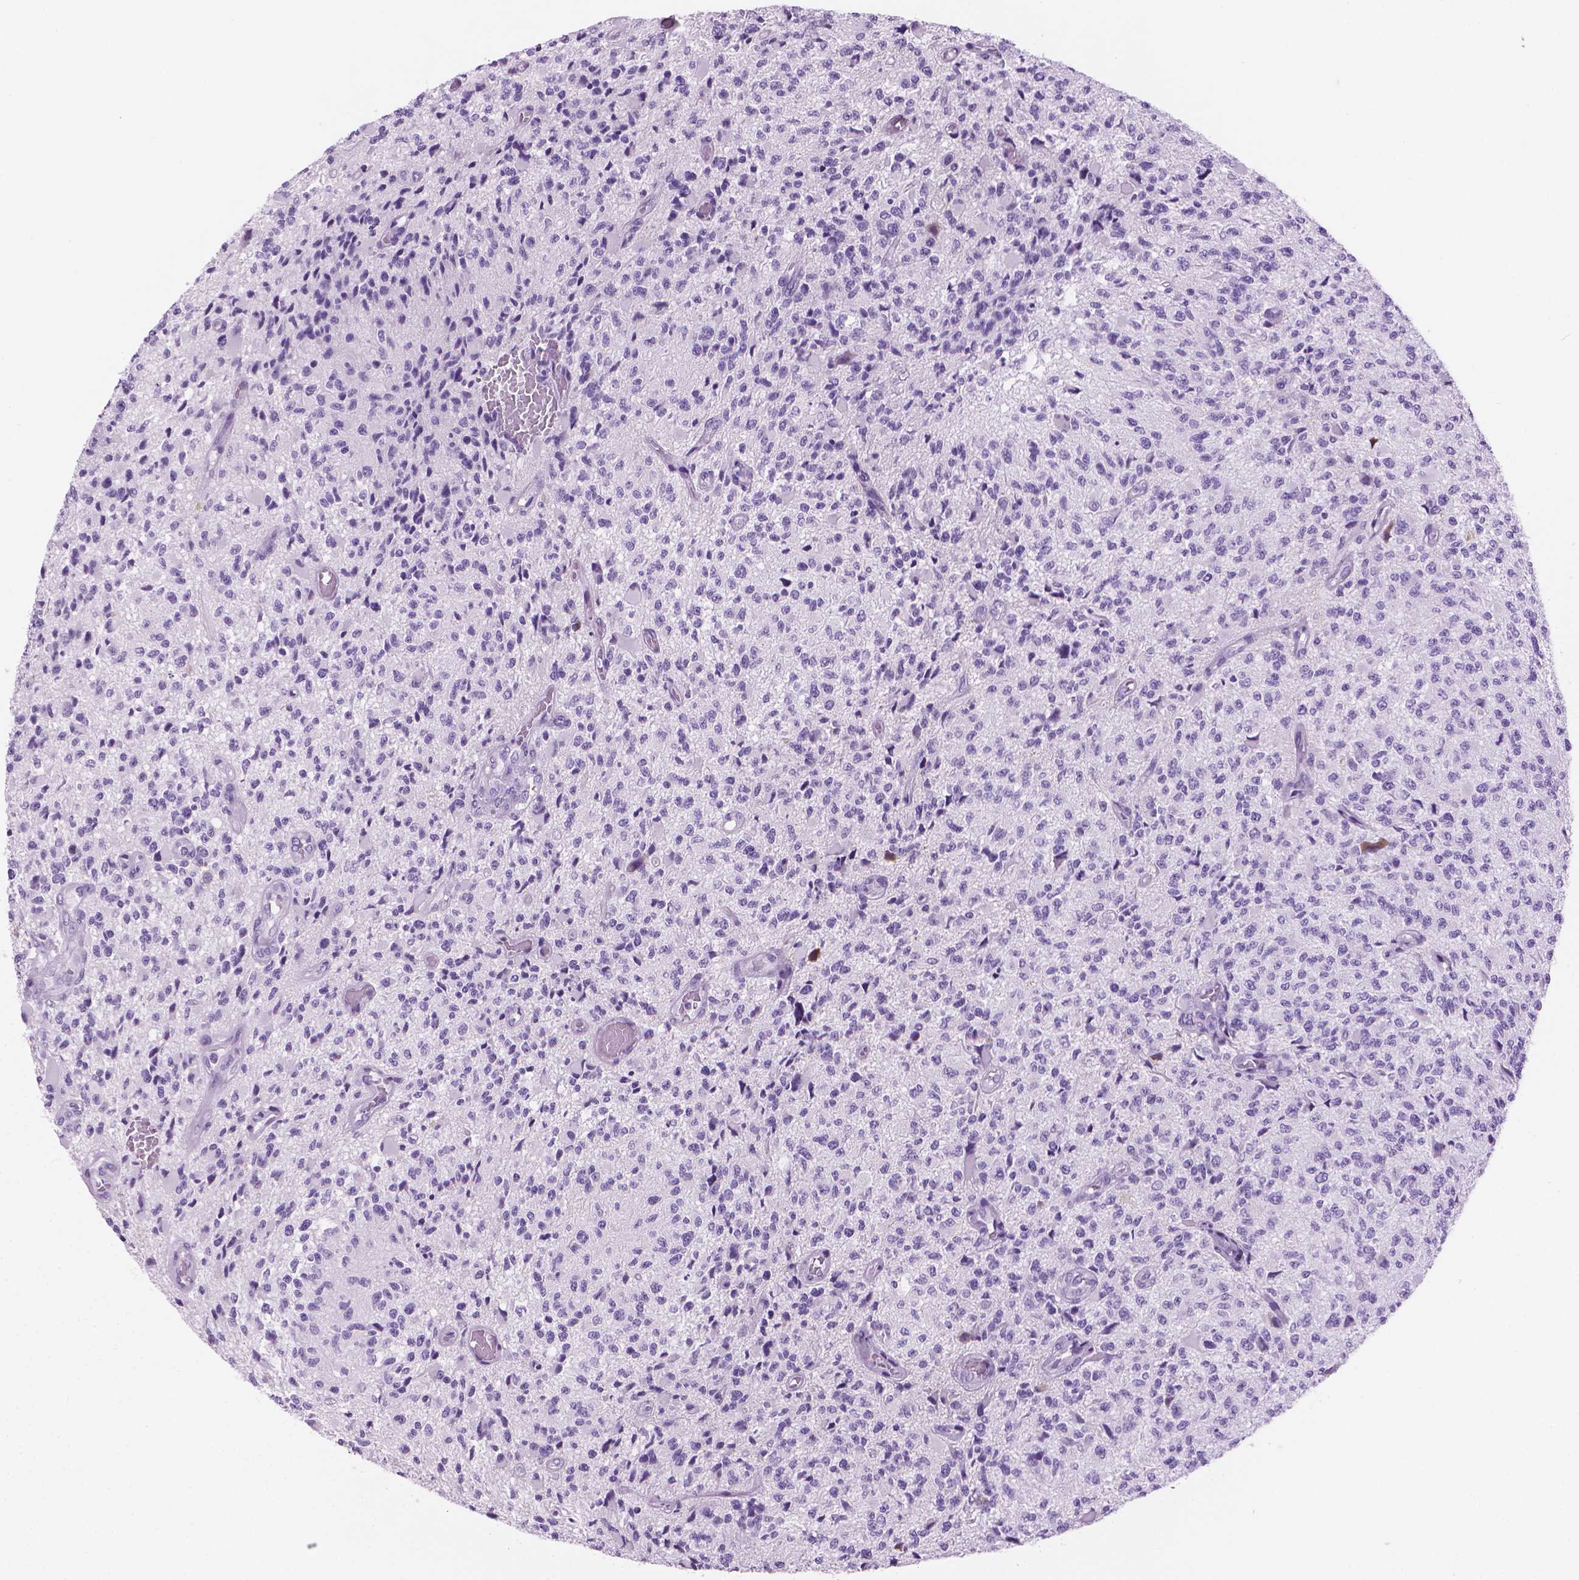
{"staining": {"intensity": "negative", "quantity": "none", "location": "none"}, "tissue": "glioma", "cell_type": "Tumor cells", "image_type": "cancer", "snomed": [{"axis": "morphology", "description": "Glioma, malignant, High grade"}, {"axis": "topography", "description": "Brain"}], "caption": "High-grade glioma (malignant) stained for a protein using immunohistochemistry (IHC) displays no staining tumor cells.", "gene": "TTC29", "patient": {"sex": "female", "age": 63}}